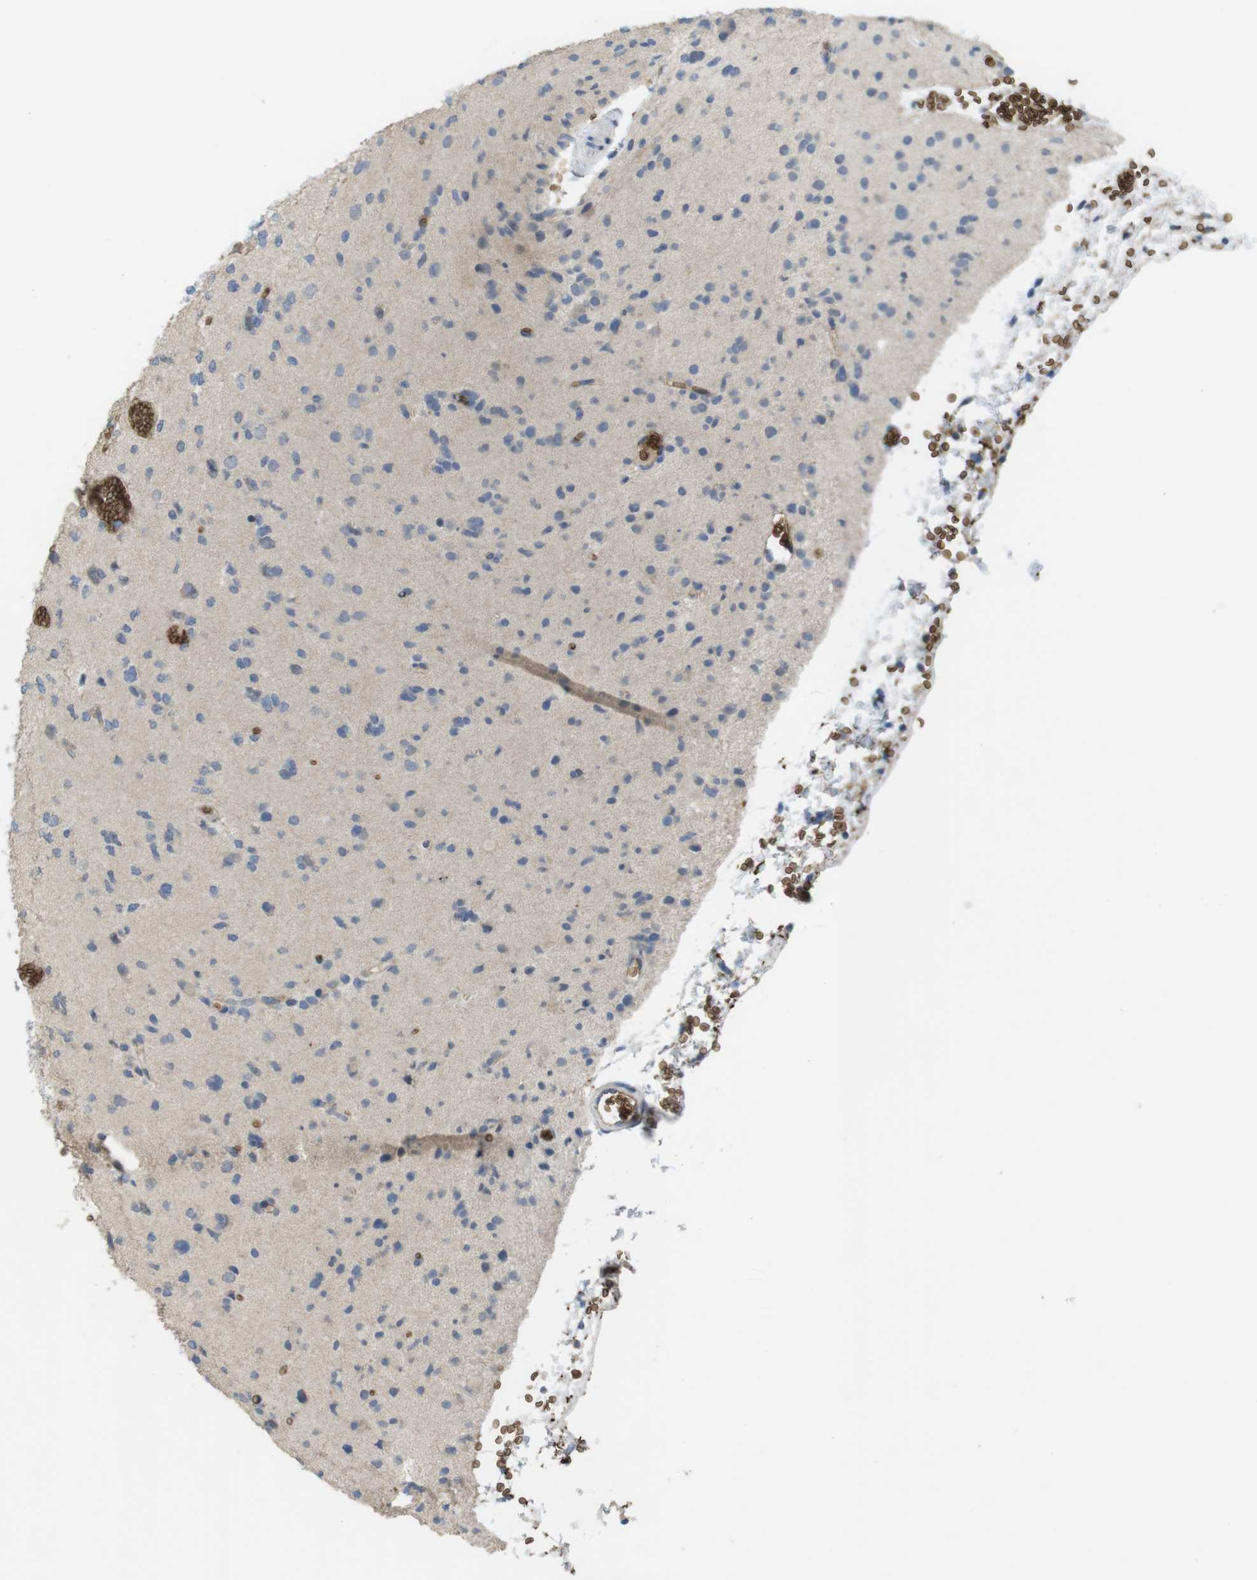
{"staining": {"intensity": "negative", "quantity": "none", "location": "none"}, "tissue": "glioma", "cell_type": "Tumor cells", "image_type": "cancer", "snomed": [{"axis": "morphology", "description": "Glioma, malignant, Low grade"}, {"axis": "topography", "description": "Brain"}], "caption": "A micrograph of human glioma is negative for staining in tumor cells.", "gene": "GYPA", "patient": {"sex": "female", "age": 22}}